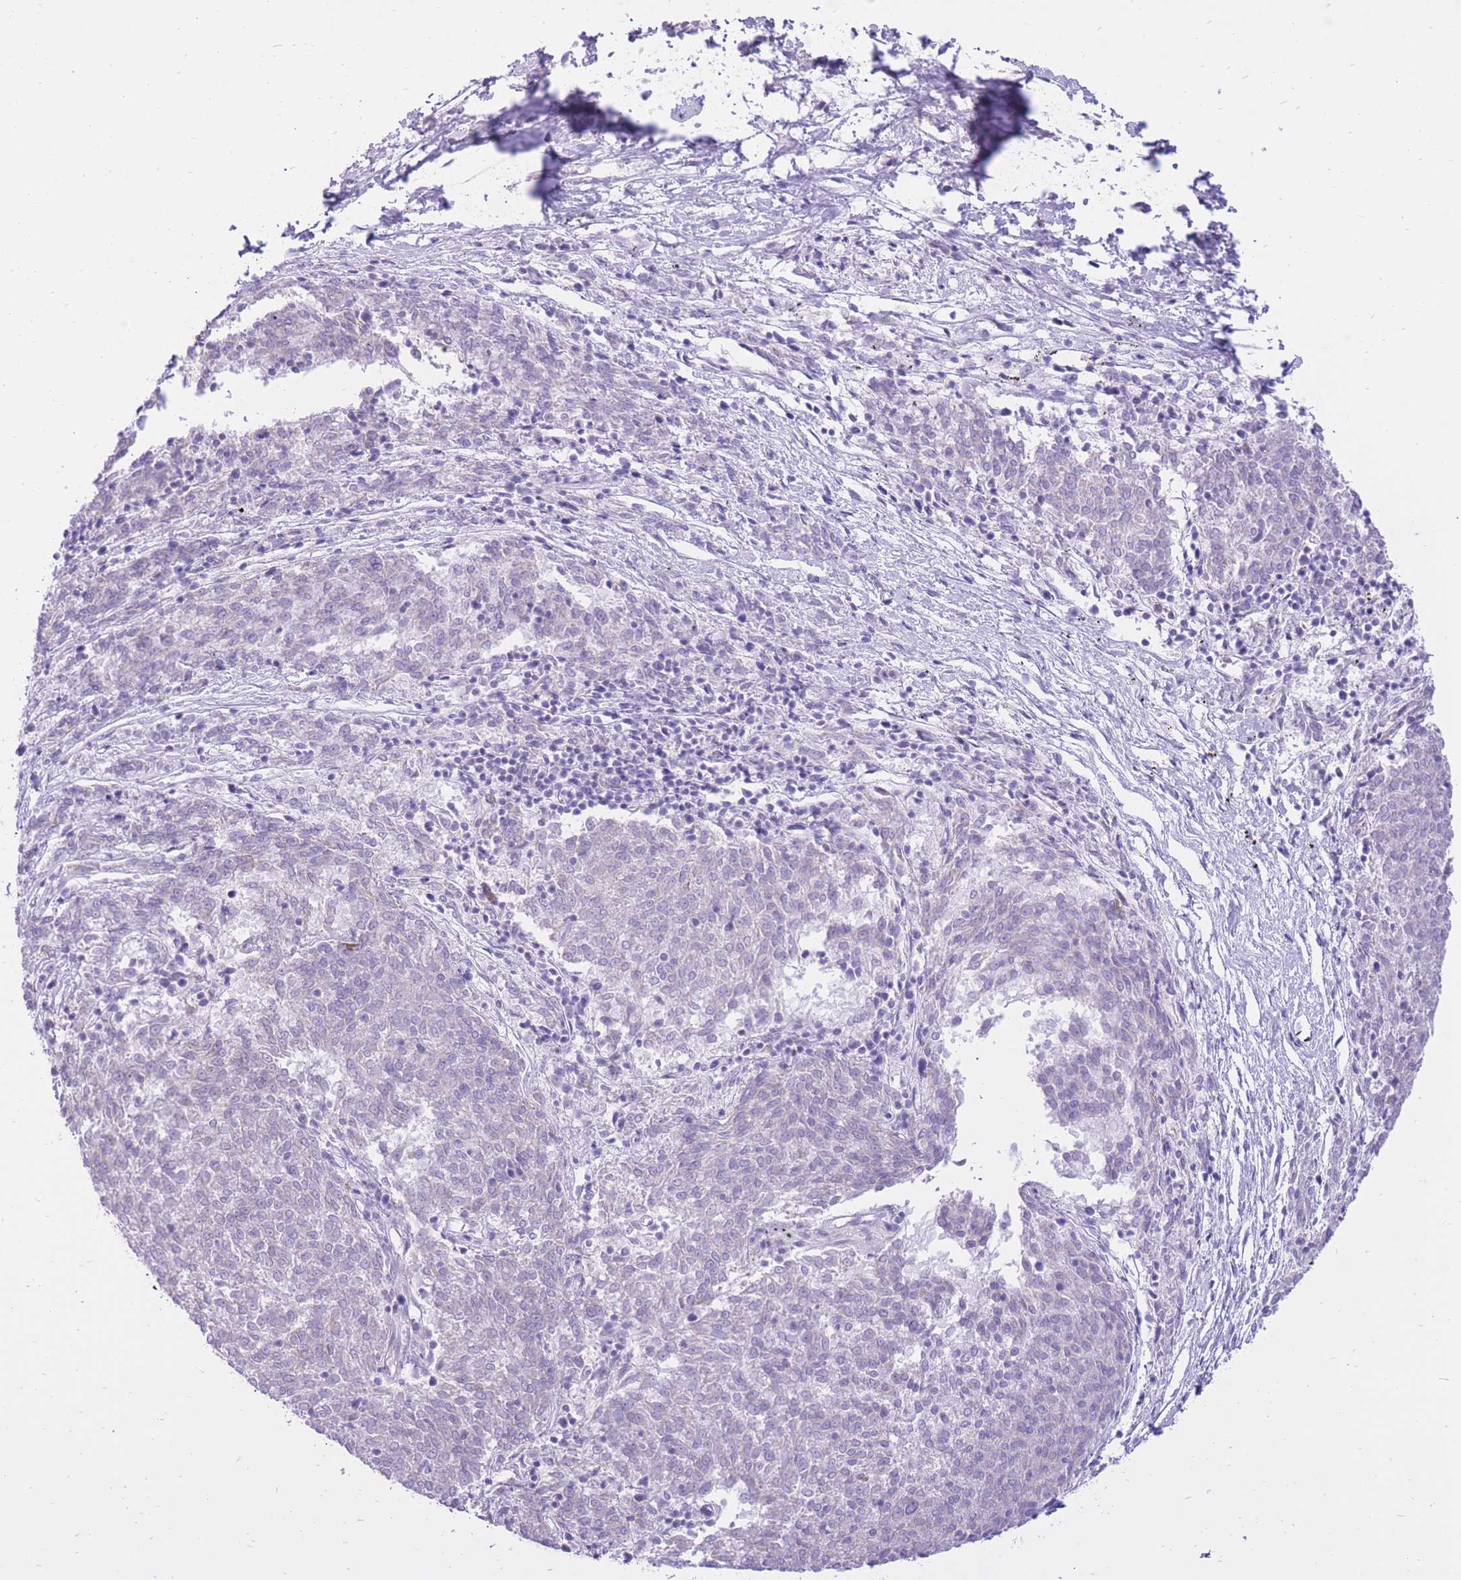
{"staining": {"intensity": "negative", "quantity": "none", "location": "none"}, "tissue": "melanoma", "cell_type": "Tumor cells", "image_type": "cancer", "snomed": [{"axis": "morphology", "description": "Malignant melanoma, NOS"}, {"axis": "topography", "description": "Skin"}], "caption": "High power microscopy photomicrograph of an IHC histopathology image of malignant melanoma, revealing no significant positivity in tumor cells. (Stains: DAB (3,3'-diaminobenzidine) IHC with hematoxylin counter stain, Microscopy: brightfield microscopy at high magnification).", "gene": "SLC4A4", "patient": {"sex": "female", "age": 72}}